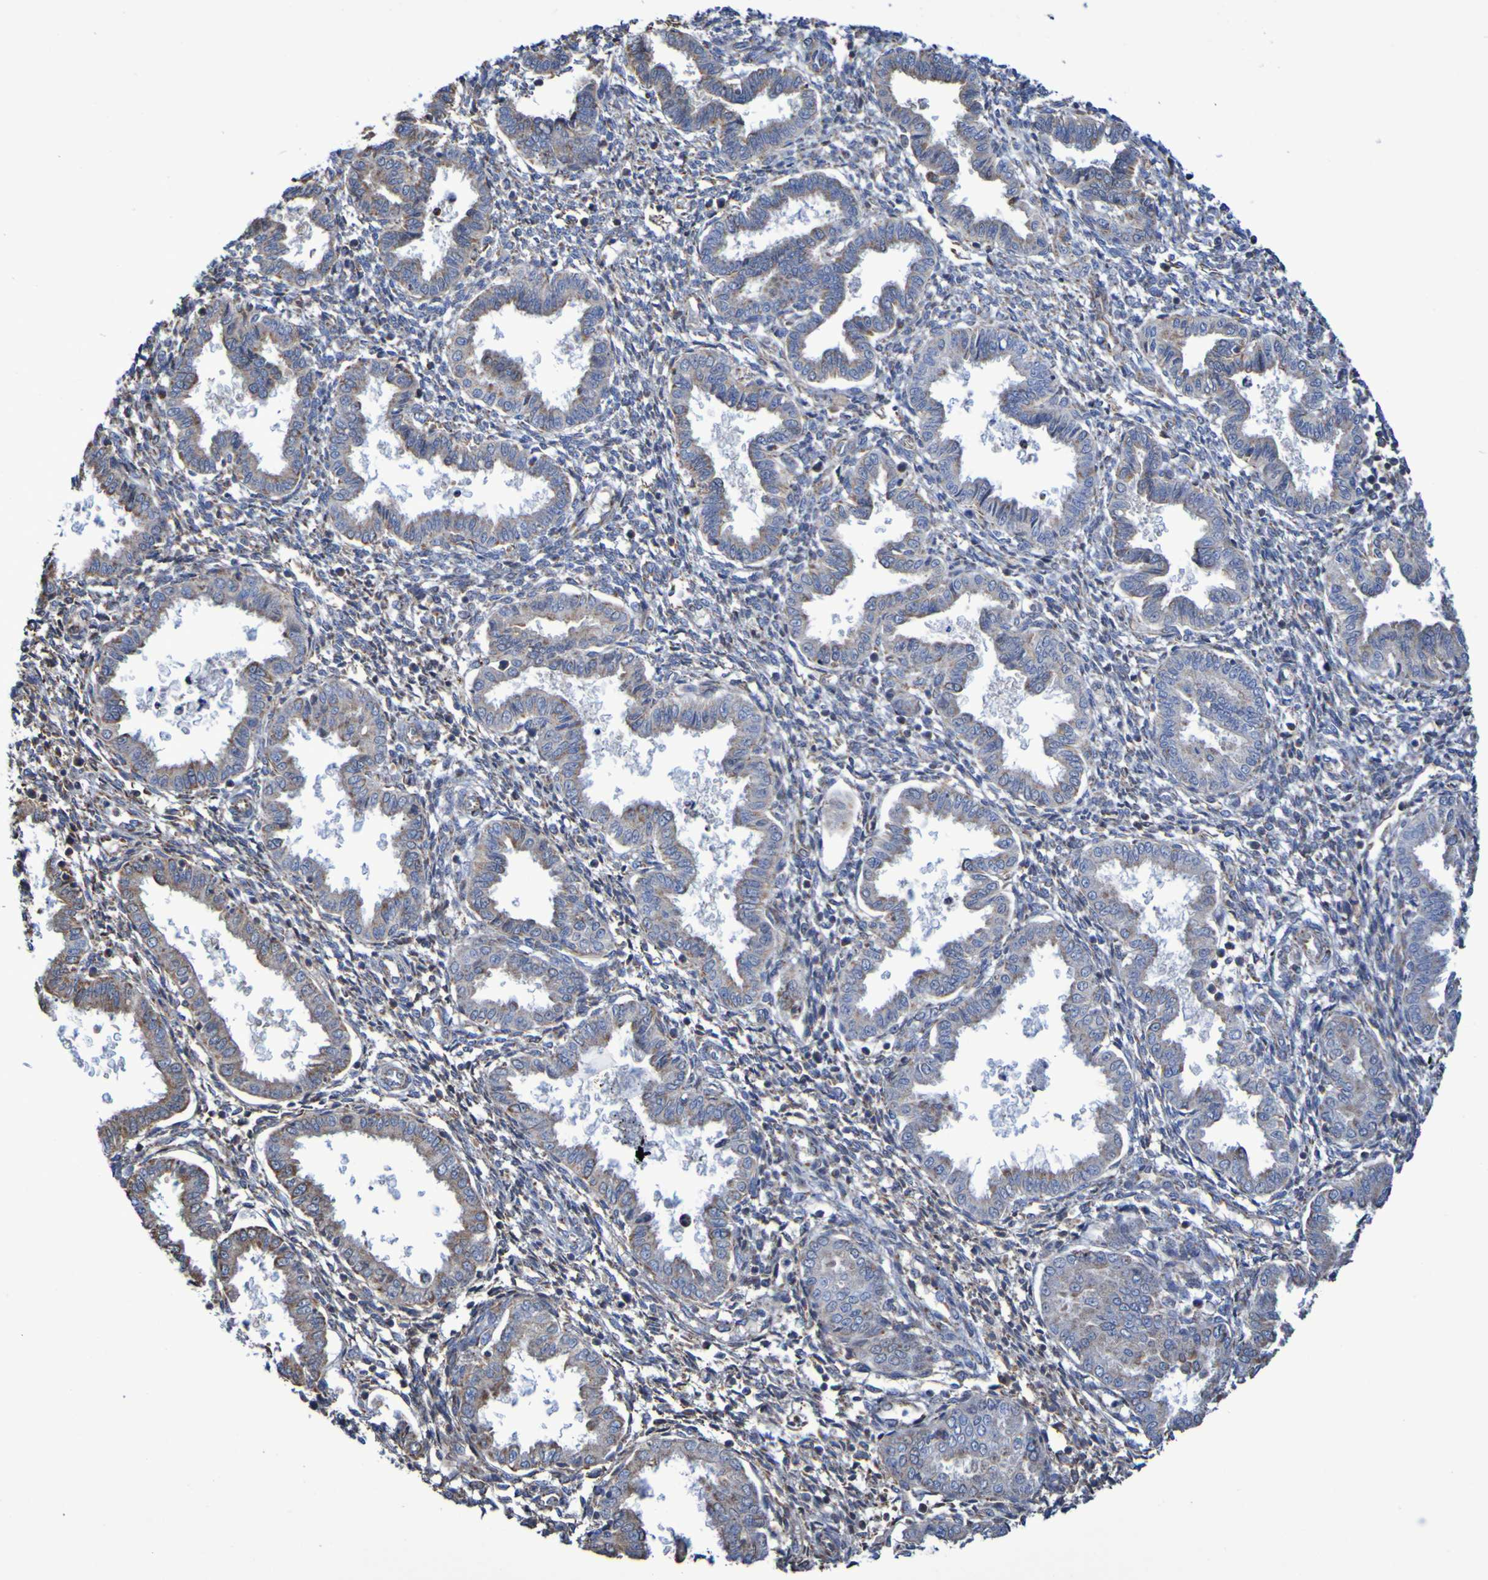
{"staining": {"intensity": "weak", "quantity": "25%-75%", "location": "cytoplasmic/membranous"}, "tissue": "endometrium", "cell_type": "Cells in endometrial stroma", "image_type": "normal", "snomed": [{"axis": "morphology", "description": "Normal tissue, NOS"}, {"axis": "topography", "description": "Endometrium"}], "caption": "A low amount of weak cytoplasmic/membranous expression is present in about 25%-75% of cells in endometrial stroma in normal endometrium. (DAB (3,3'-diaminobenzidine) IHC with brightfield microscopy, high magnification).", "gene": "CNTN2", "patient": {"sex": "female", "age": 33}}